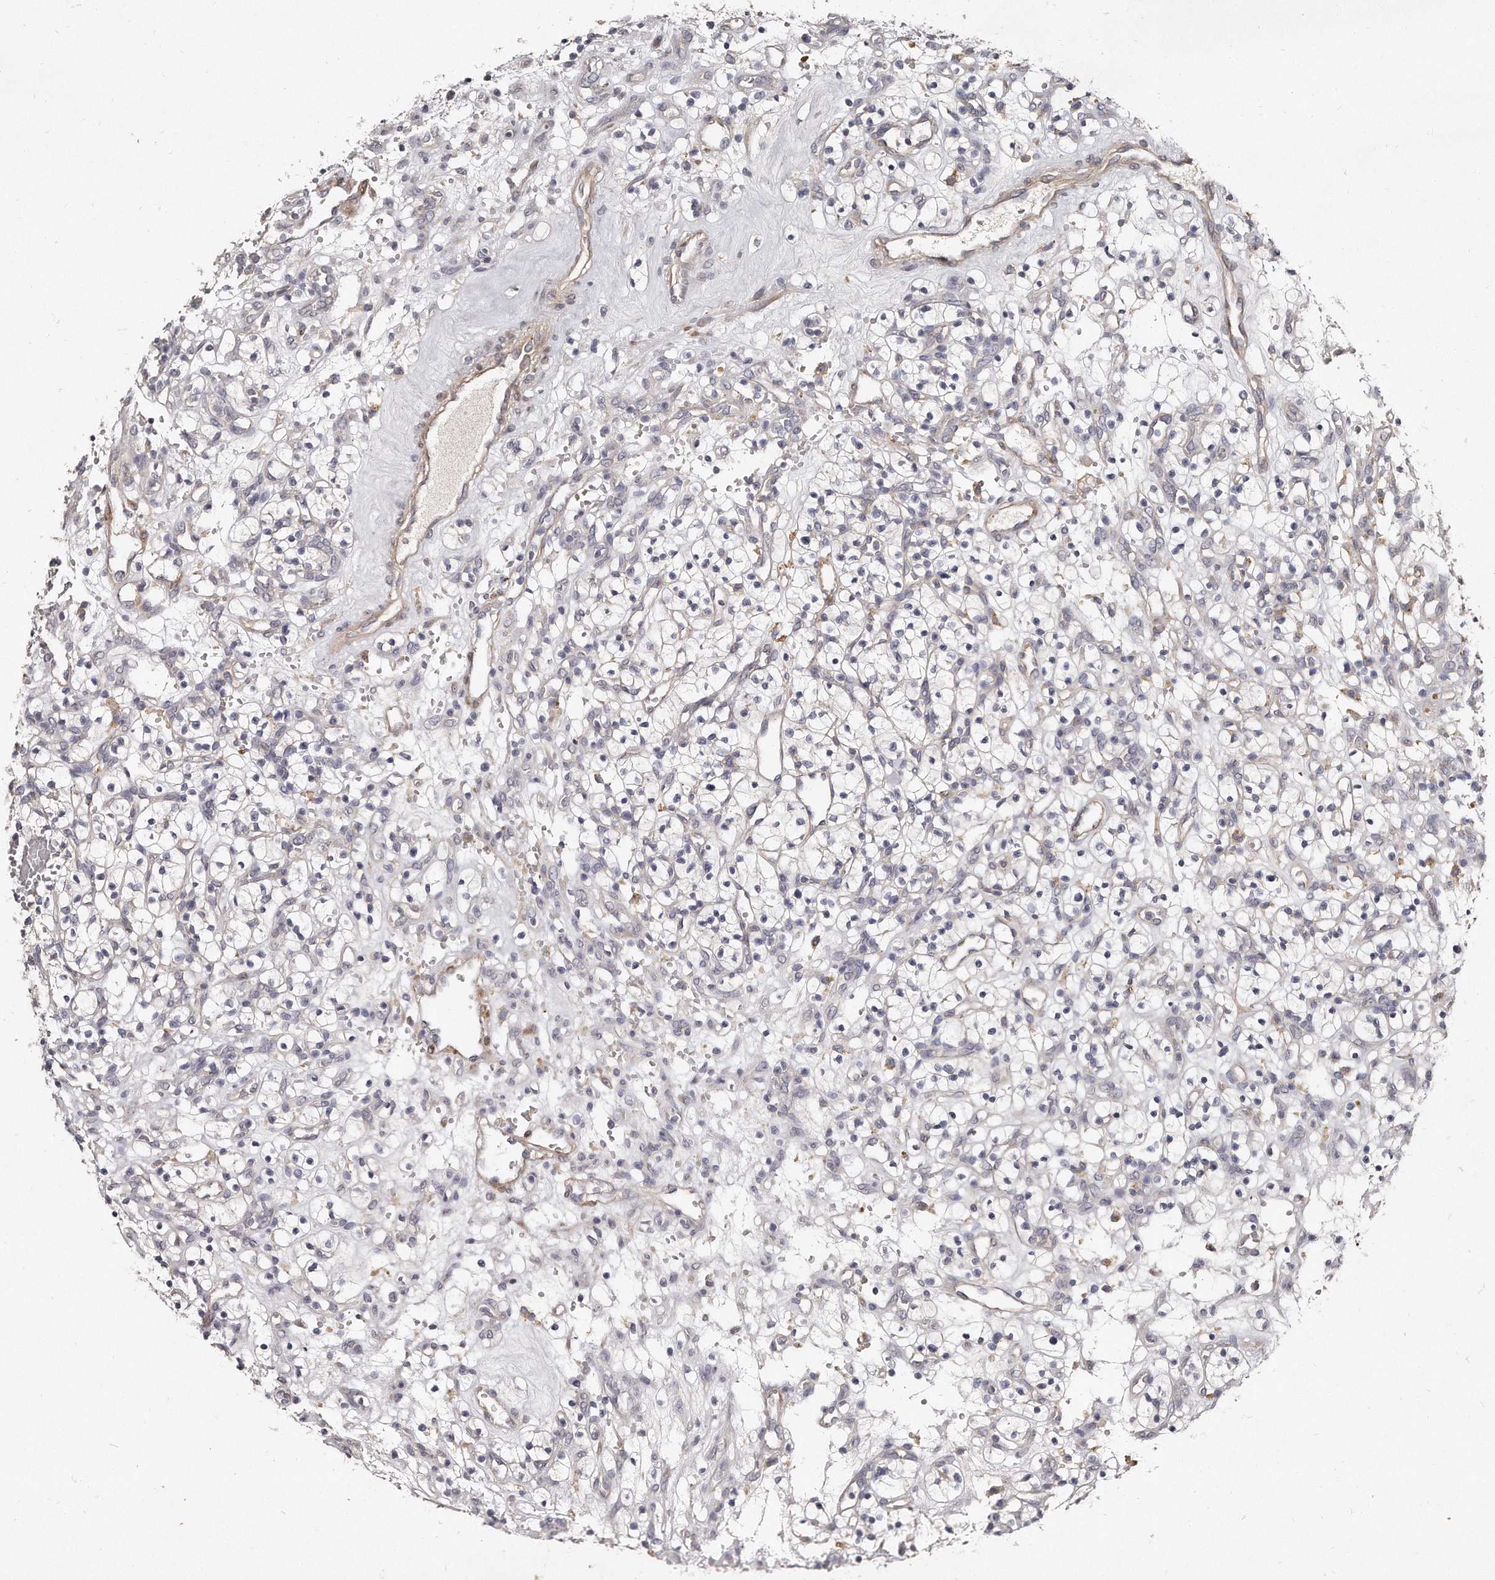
{"staining": {"intensity": "negative", "quantity": "none", "location": "none"}, "tissue": "renal cancer", "cell_type": "Tumor cells", "image_type": "cancer", "snomed": [{"axis": "morphology", "description": "Adenocarcinoma, NOS"}, {"axis": "topography", "description": "Kidney"}], "caption": "DAB immunohistochemical staining of human renal cancer (adenocarcinoma) reveals no significant positivity in tumor cells. The staining is performed using DAB brown chromogen with nuclei counter-stained in using hematoxylin.", "gene": "LMOD1", "patient": {"sex": "female", "age": 57}}